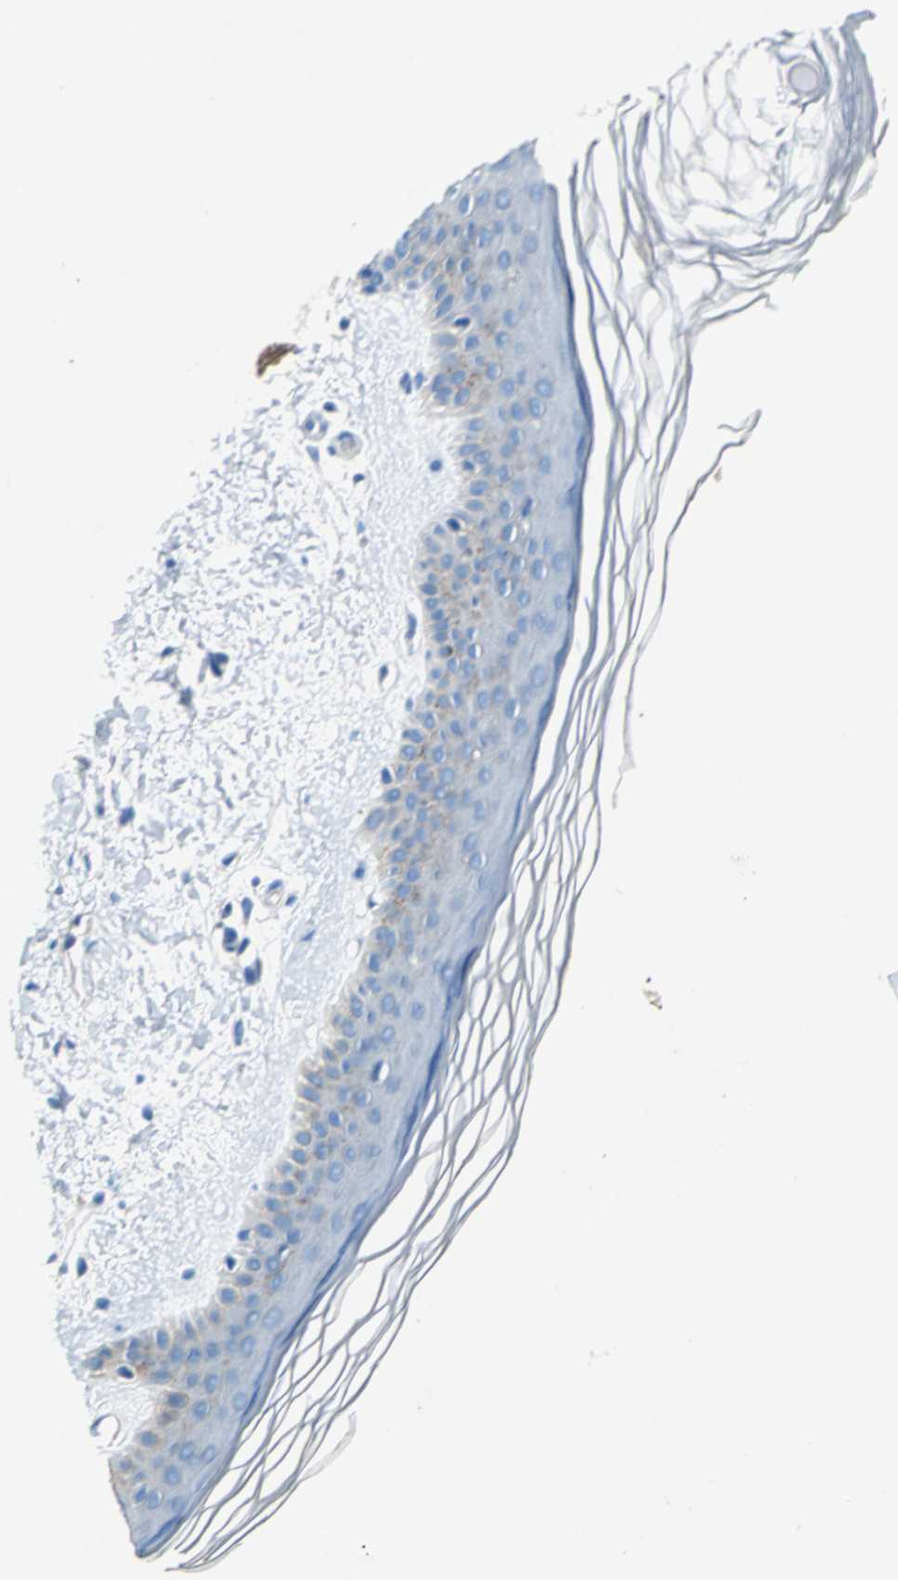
{"staining": {"intensity": "negative", "quantity": "none", "location": "none"}, "tissue": "skin", "cell_type": "Fibroblasts", "image_type": "normal", "snomed": [{"axis": "morphology", "description": "Normal tissue, NOS"}, {"axis": "topography", "description": "Skin"}], "caption": "Immunohistochemical staining of unremarkable skin displays no significant staining in fibroblasts. Brightfield microscopy of immunohistochemistry (IHC) stained with DAB (3,3'-diaminobenzidine) (brown) and hematoxylin (blue), captured at high magnification.", "gene": "RPS13", "patient": {"sex": "female", "age": 19}}